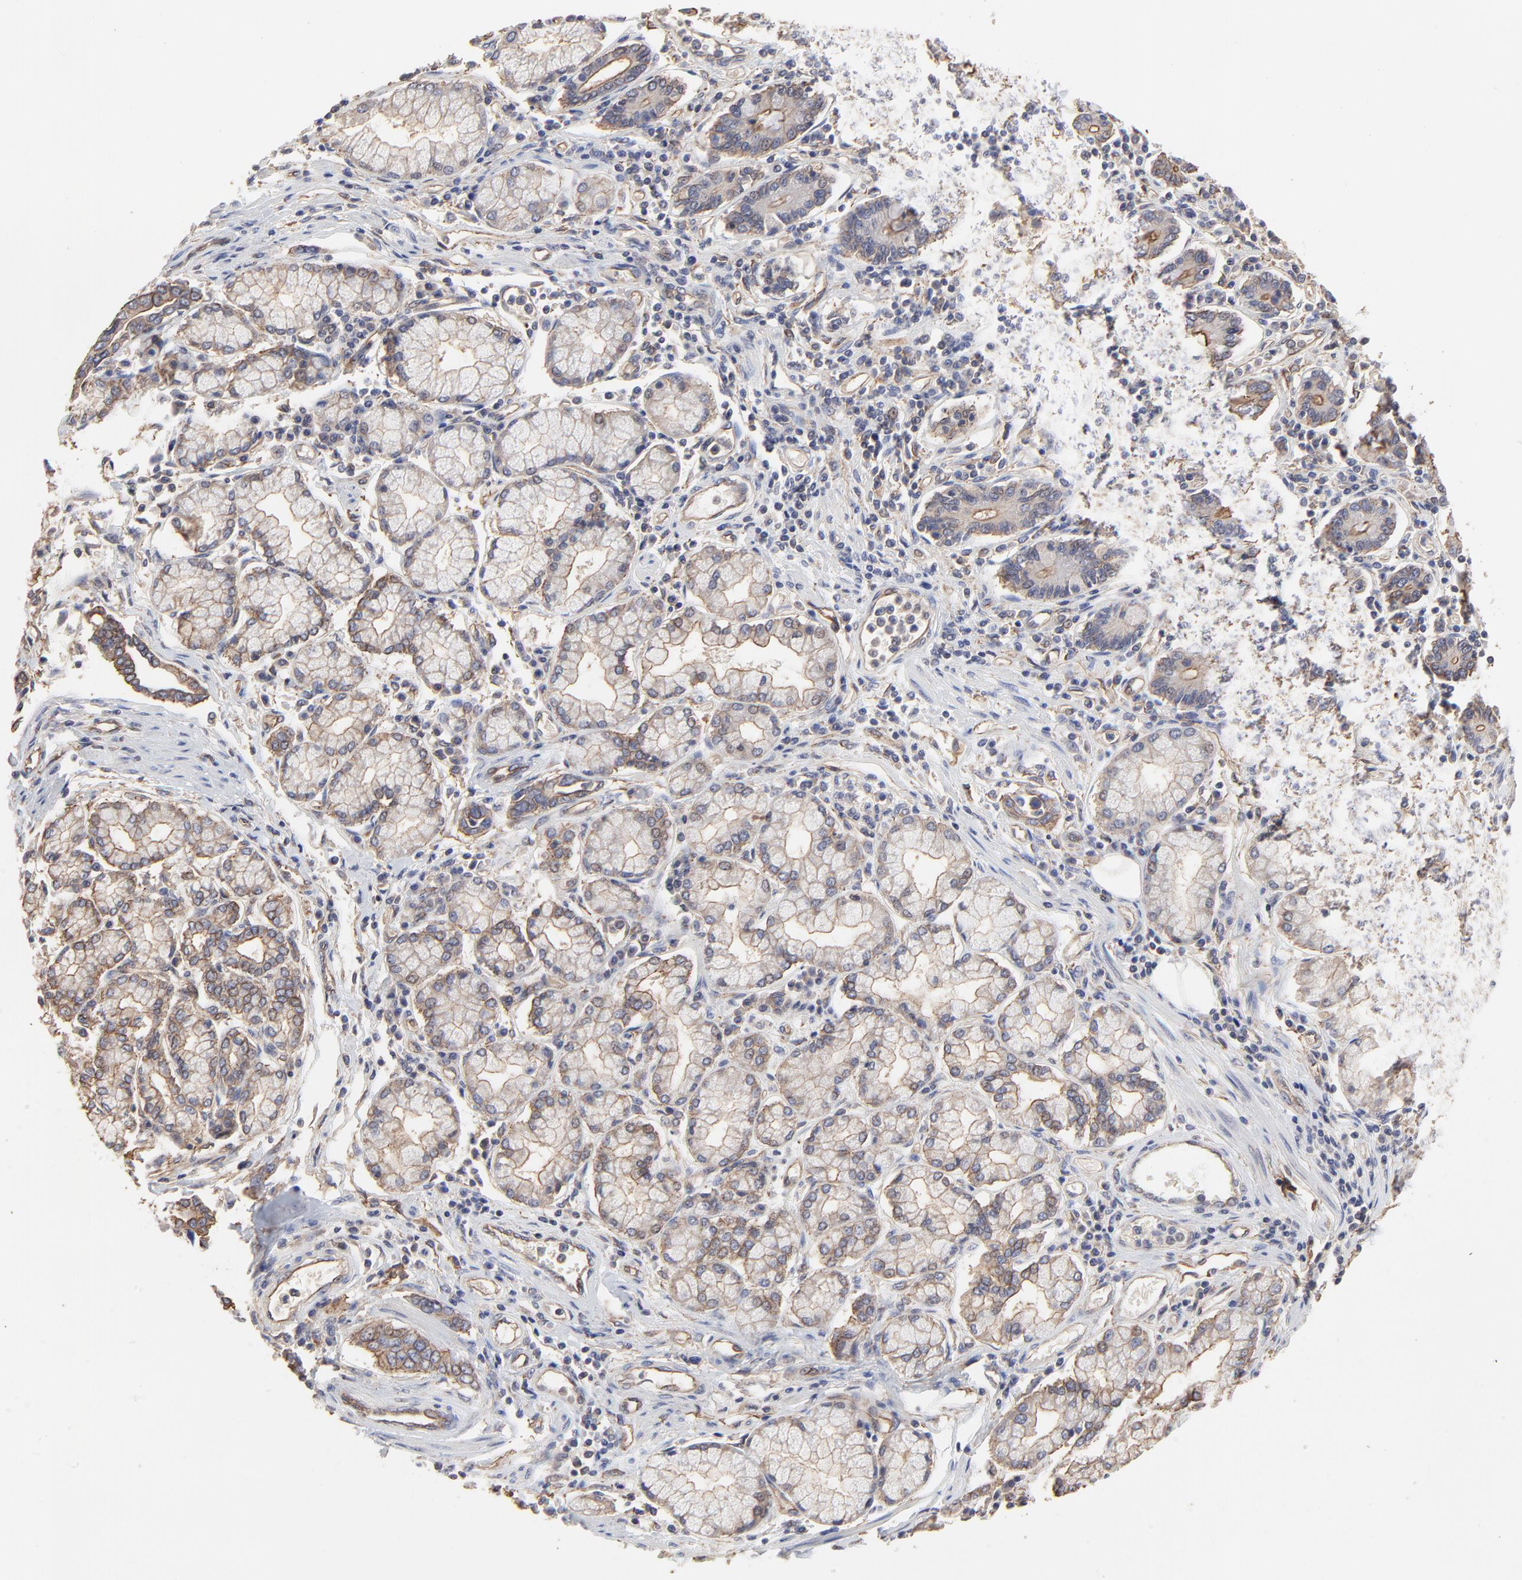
{"staining": {"intensity": "moderate", "quantity": ">75%", "location": "cytoplasmic/membranous"}, "tissue": "pancreatic cancer", "cell_type": "Tumor cells", "image_type": "cancer", "snomed": [{"axis": "morphology", "description": "Adenocarcinoma, NOS"}, {"axis": "topography", "description": "Pancreas"}], "caption": "This micrograph exhibits IHC staining of human pancreatic cancer (adenocarcinoma), with medium moderate cytoplasmic/membranous positivity in about >75% of tumor cells.", "gene": "ARMT1", "patient": {"sex": "female", "age": 57}}